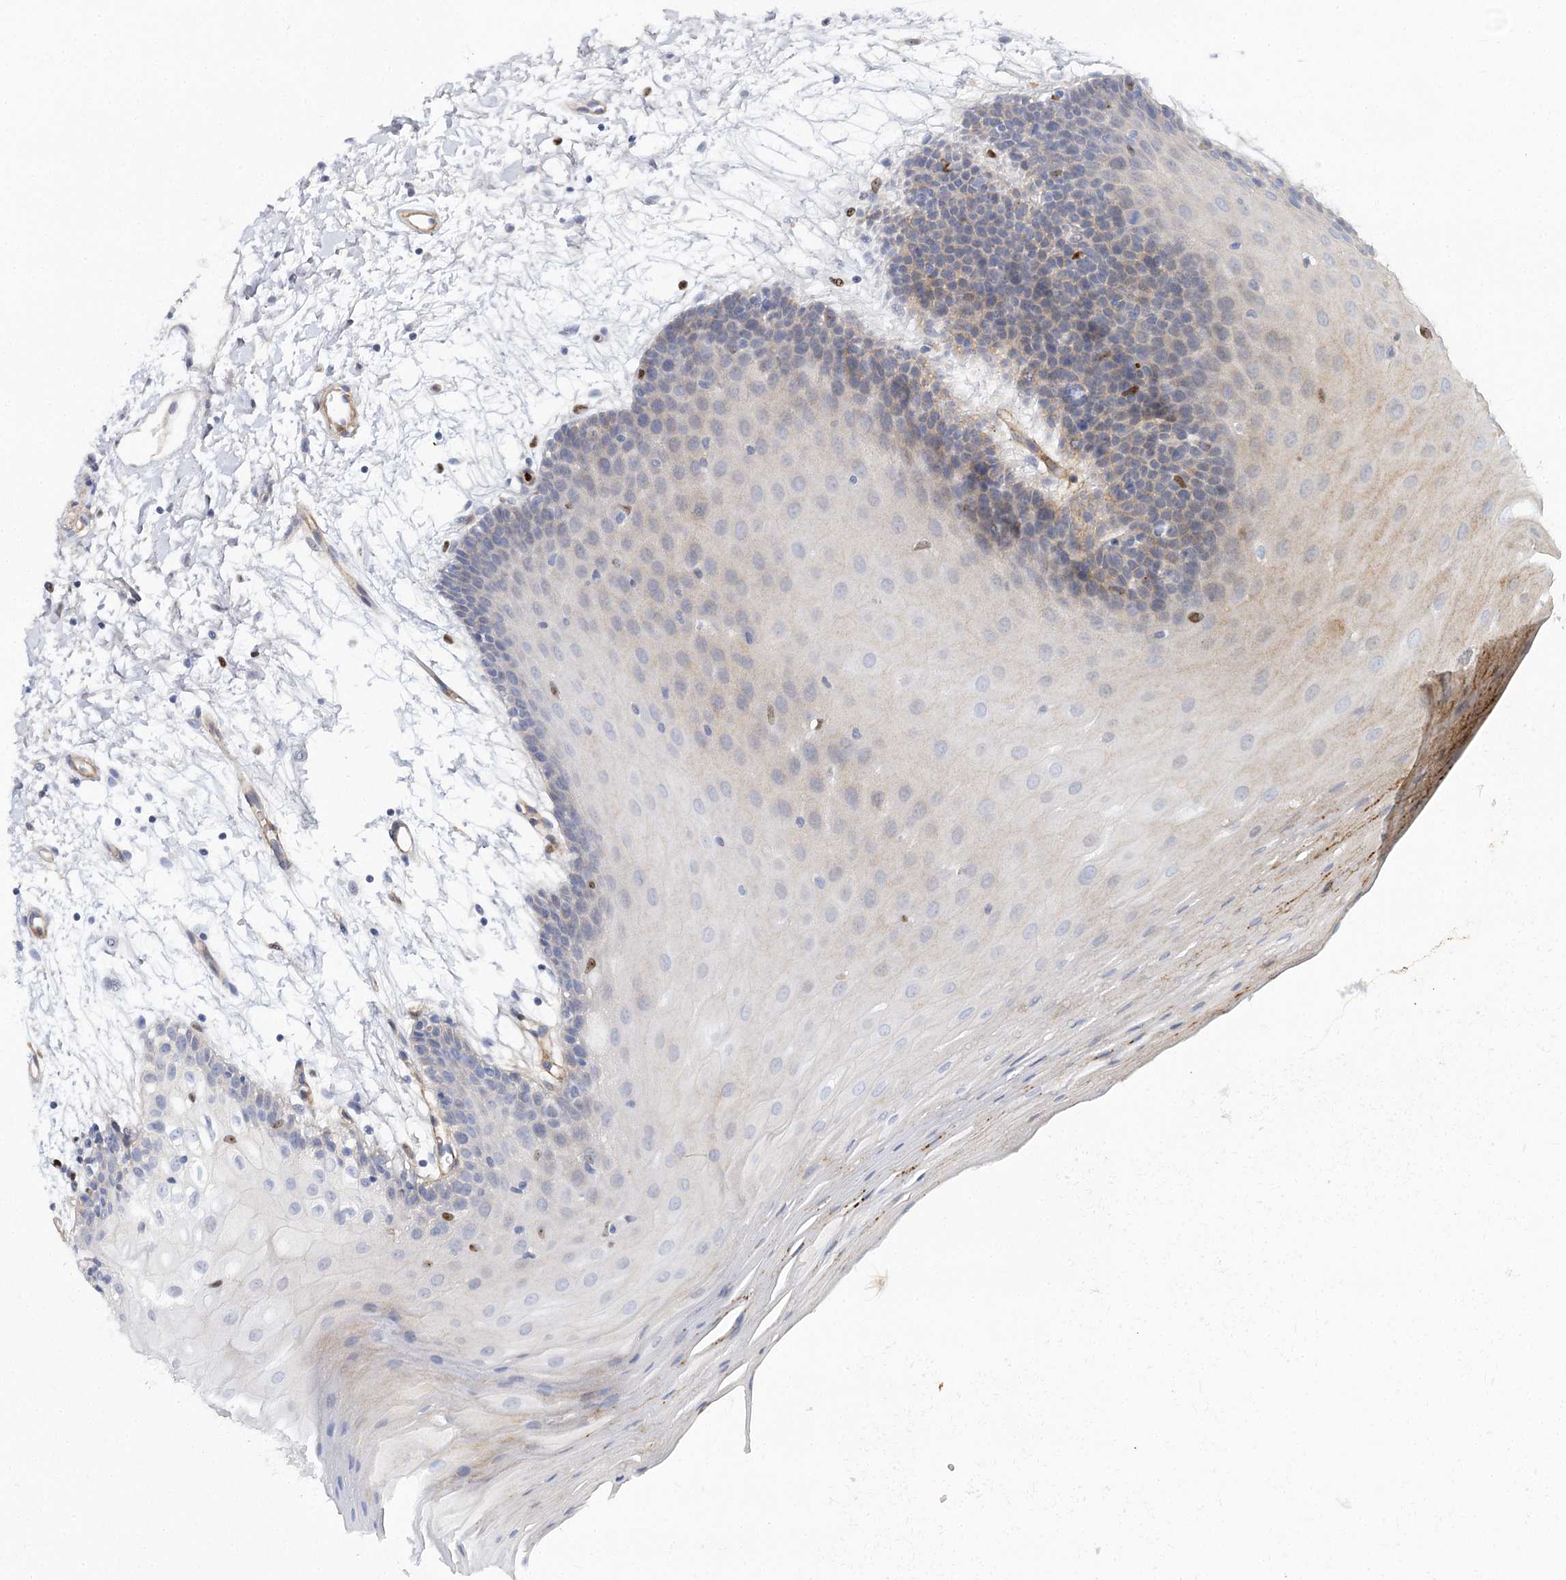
{"staining": {"intensity": "negative", "quantity": "none", "location": "none"}, "tissue": "oral mucosa", "cell_type": "Squamous epithelial cells", "image_type": "normal", "snomed": [{"axis": "morphology", "description": "Normal tissue, NOS"}, {"axis": "topography", "description": "Skeletal muscle"}, {"axis": "topography", "description": "Oral tissue"}, {"axis": "topography", "description": "Salivary gland"}, {"axis": "topography", "description": "Peripheral nerve tissue"}], "caption": "Immunohistochemical staining of unremarkable human oral mucosa reveals no significant expression in squamous epithelial cells.", "gene": "C11orf52", "patient": {"sex": "male", "age": 54}}